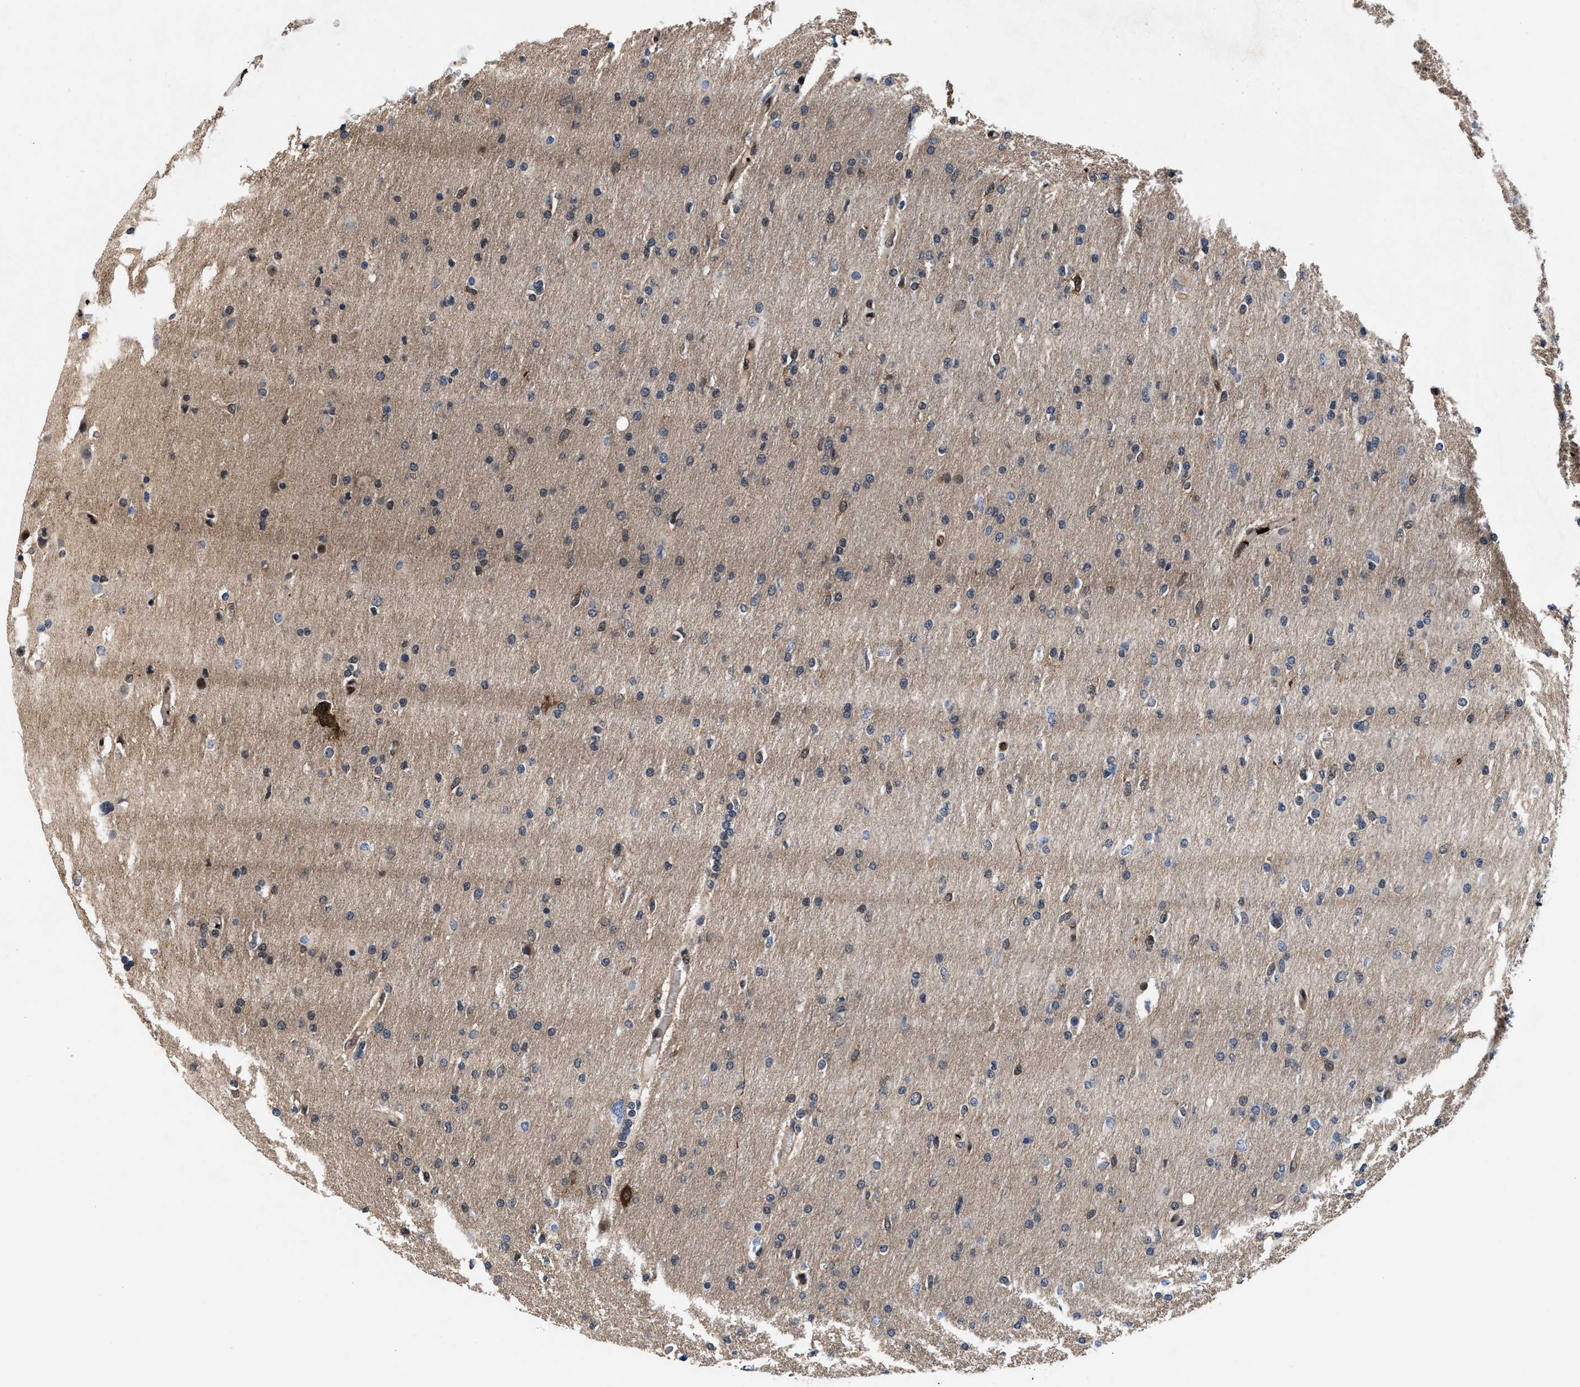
{"staining": {"intensity": "negative", "quantity": "none", "location": "none"}, "tissue": "glioma", "cell_type": "Tumor cells", "image_type": "cancer", "snomed": [{"axis": "morphology", "description": "Glioma, malignant, High grade"}, {"axis": "topography", "description": "Cerebral cortex"}], "caption": "Immunohistochemical staining of high-grade glioma (malignant) demonstrates no significant positivity in tumor cells.", "gene": "ACLY", "patient": {"sex": "female", "age": 36}}